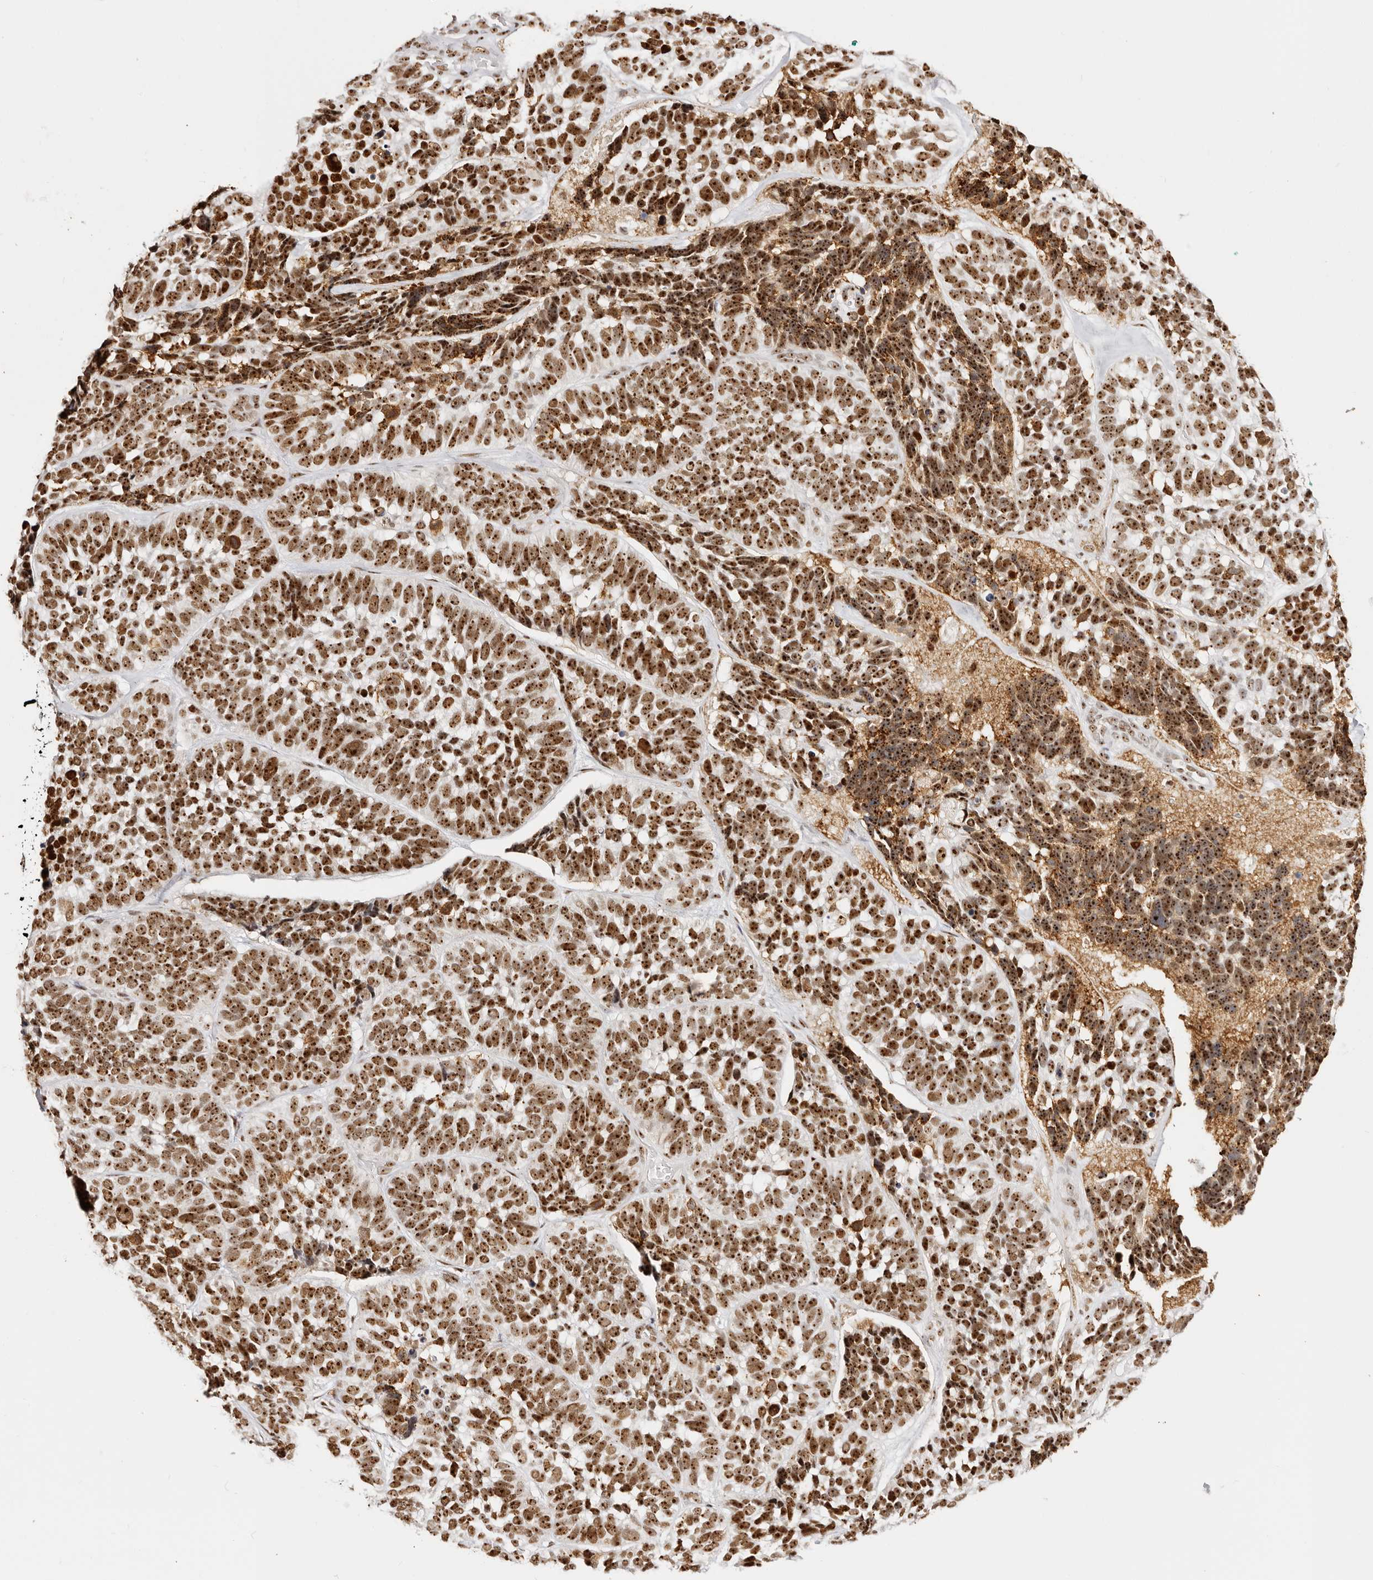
{"staining": {"intensity": "strong", "quantity": ">75%", "location": "nuclear"}, "tissue": "skin cancer", "cell_type": "Tumor cells", "image_type": "cancer", "snomed": [{"axis": "morphology", "description": "Basal cell carcinoma"}, {"axis": "topography", "description": "Skin"}], "caption": "A brown stain labels strong nuclear staining of a protein in basal cell carcinoma (skin) tumor cells. The protein is stained brown, and the nuclei are stained in blue (DAB (3,3'-diaminobenzidine) IHC with brightfield microscopy, high magnification).", "gene": "IQGAP3", "patient": {"sex": "male", "age": 62}}